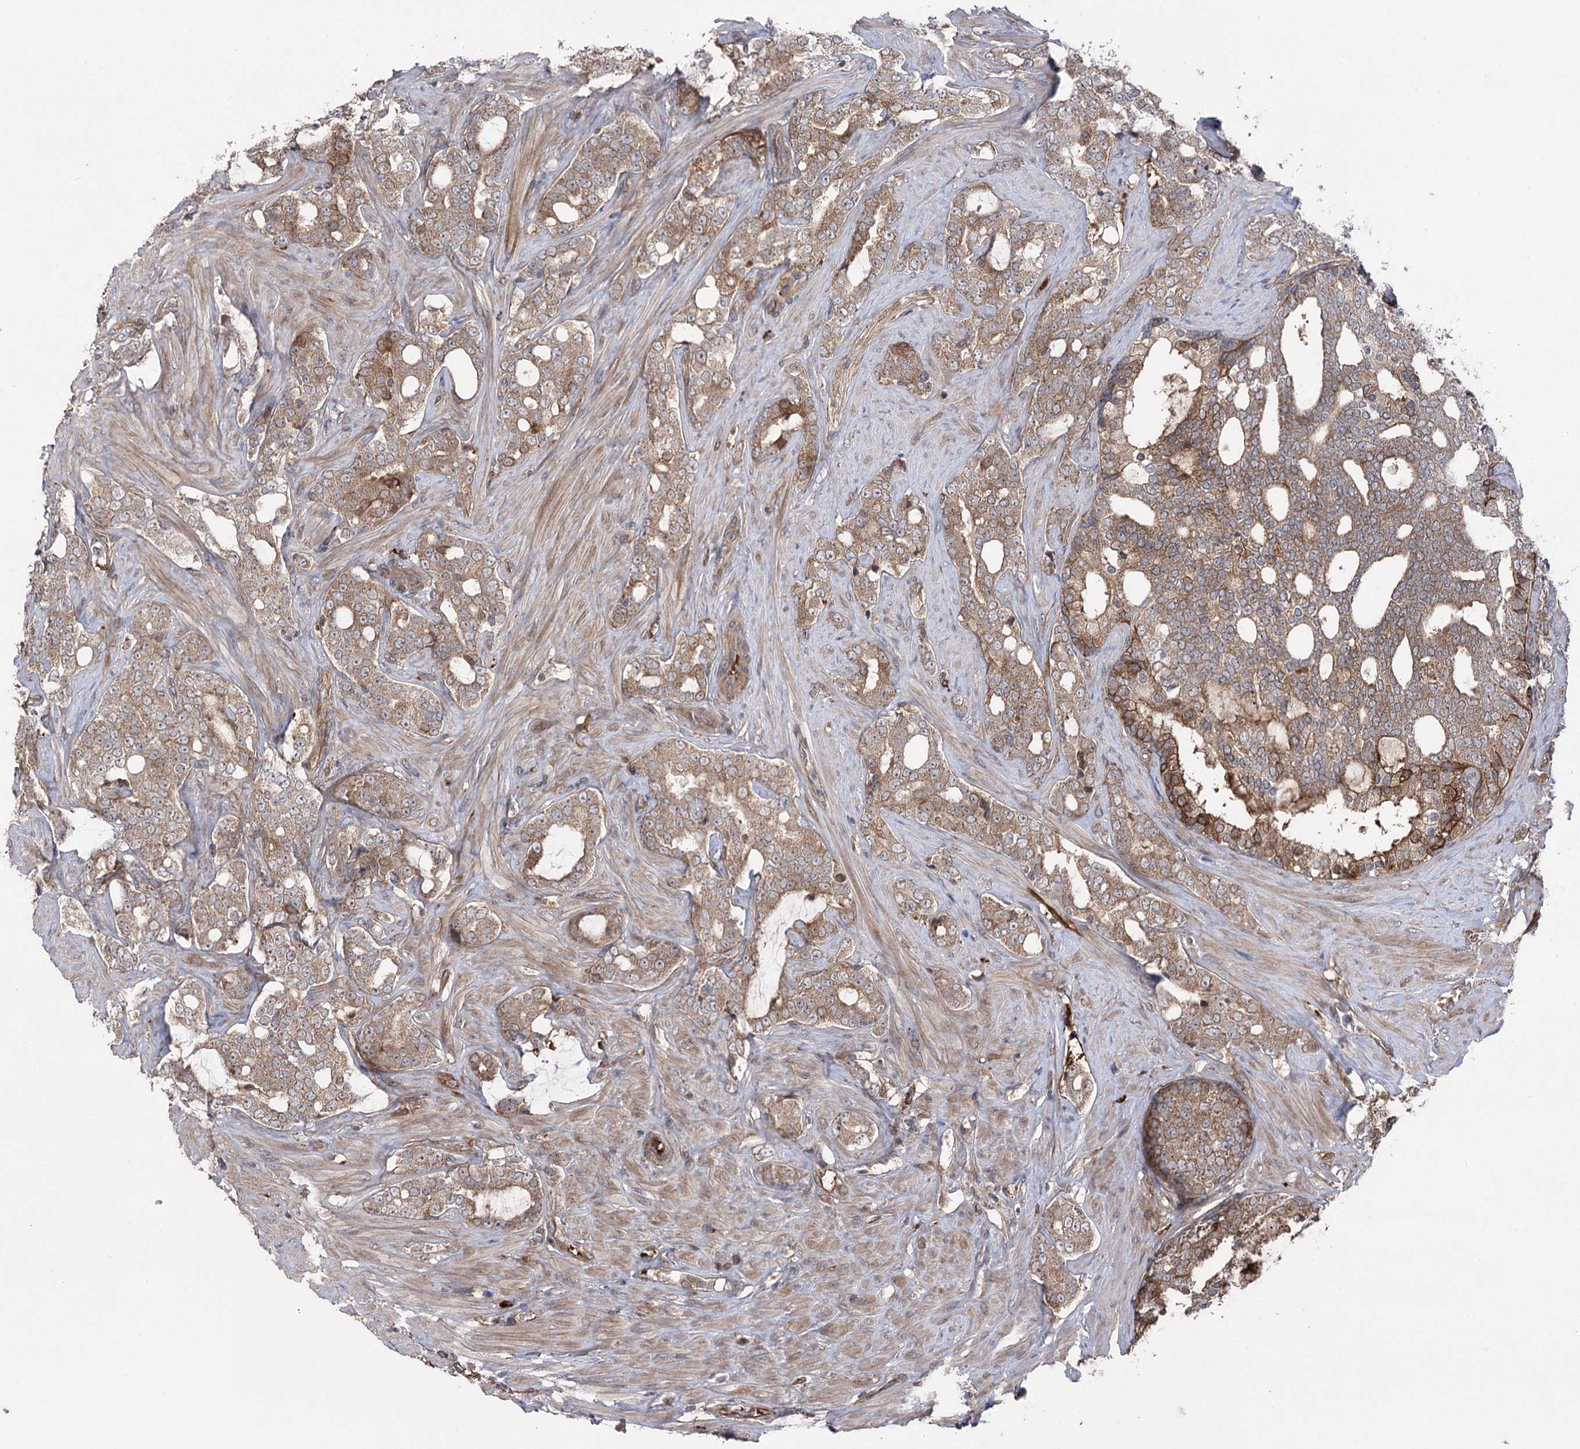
{"staining": {"intensity": "weak", "quantity": ">75%", "location": "cytoplasmic/membranous"}, "tissue": "prostate cancer", "cell_type": "Tumor cells", "image_type": "cancer", "snomed": [{"axis": "morphology", "description": "Adenocarcinoma, High grade"}, {"axis": "topography", "description": "Prostate"}], "caption": "Immunohistochemical staining of human prostate adenocarcinoma (high-grade) demonstrates weak cytoplasmic/membranous protein positivity in approximately >75% of tumor cells.", "gene": "OTUD1", "patient": {"sex": "male", "age": 64}}